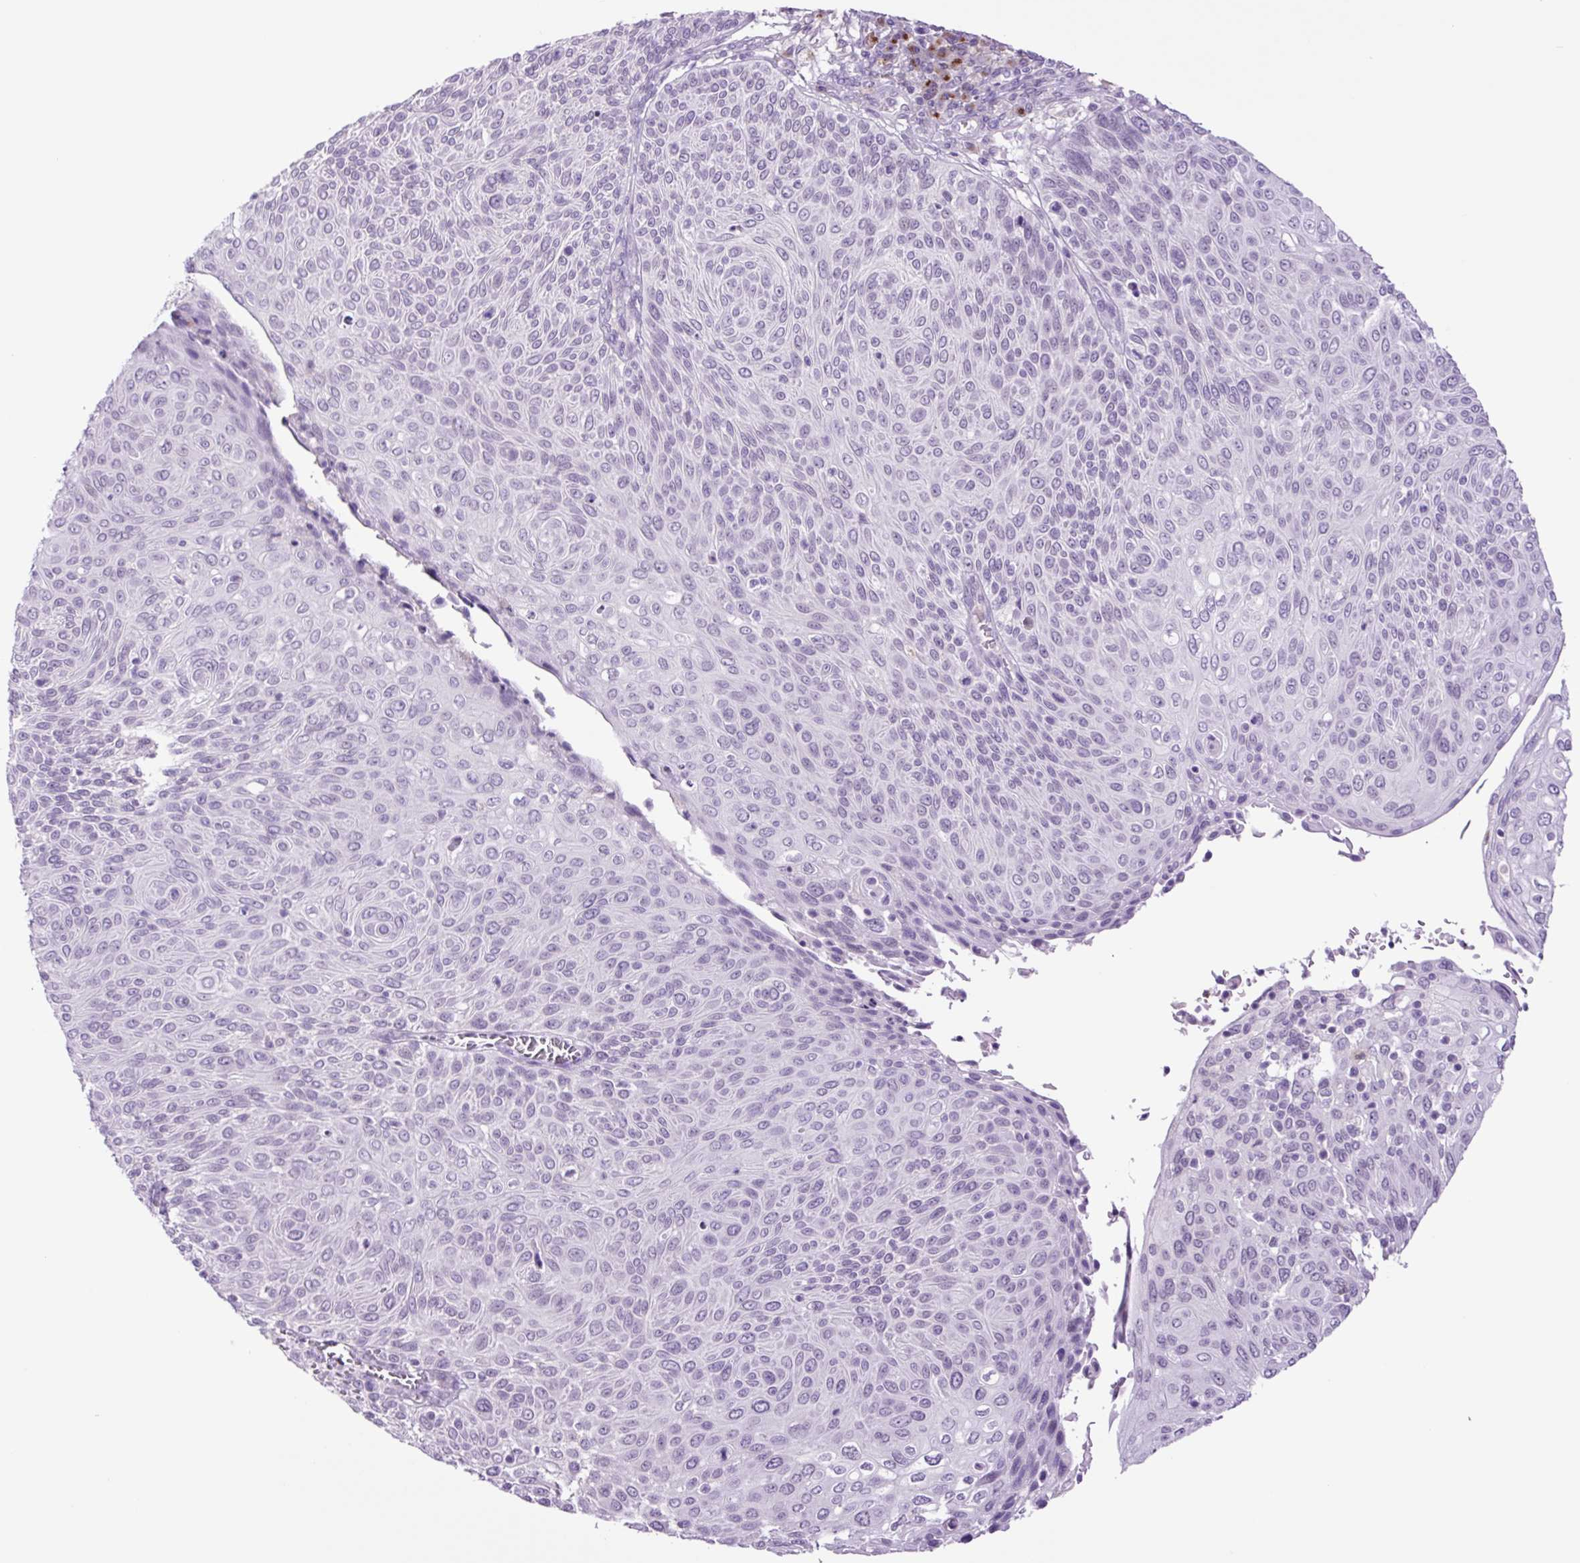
{"staining": {"intensity": "negative", "quantity": "none", "location": "none"}, "tissue": "cervical cancer", "cell_type": "Tumor cells", "image_type": "cancer", "snomed": [{"axis": "morphology", "description": "Squamous cell carcinoma, NOS"}, {"axis": "topography", "description": "Cervix"}], "caption": "IHC micrograph of neoplastic tissue: human cervical squamous cell carcinoma stained with DAB exhibits no significant protein positivity in tumor cells.", "gene": "MFSD3", "patient": {"sex": "female", "age": 31}}